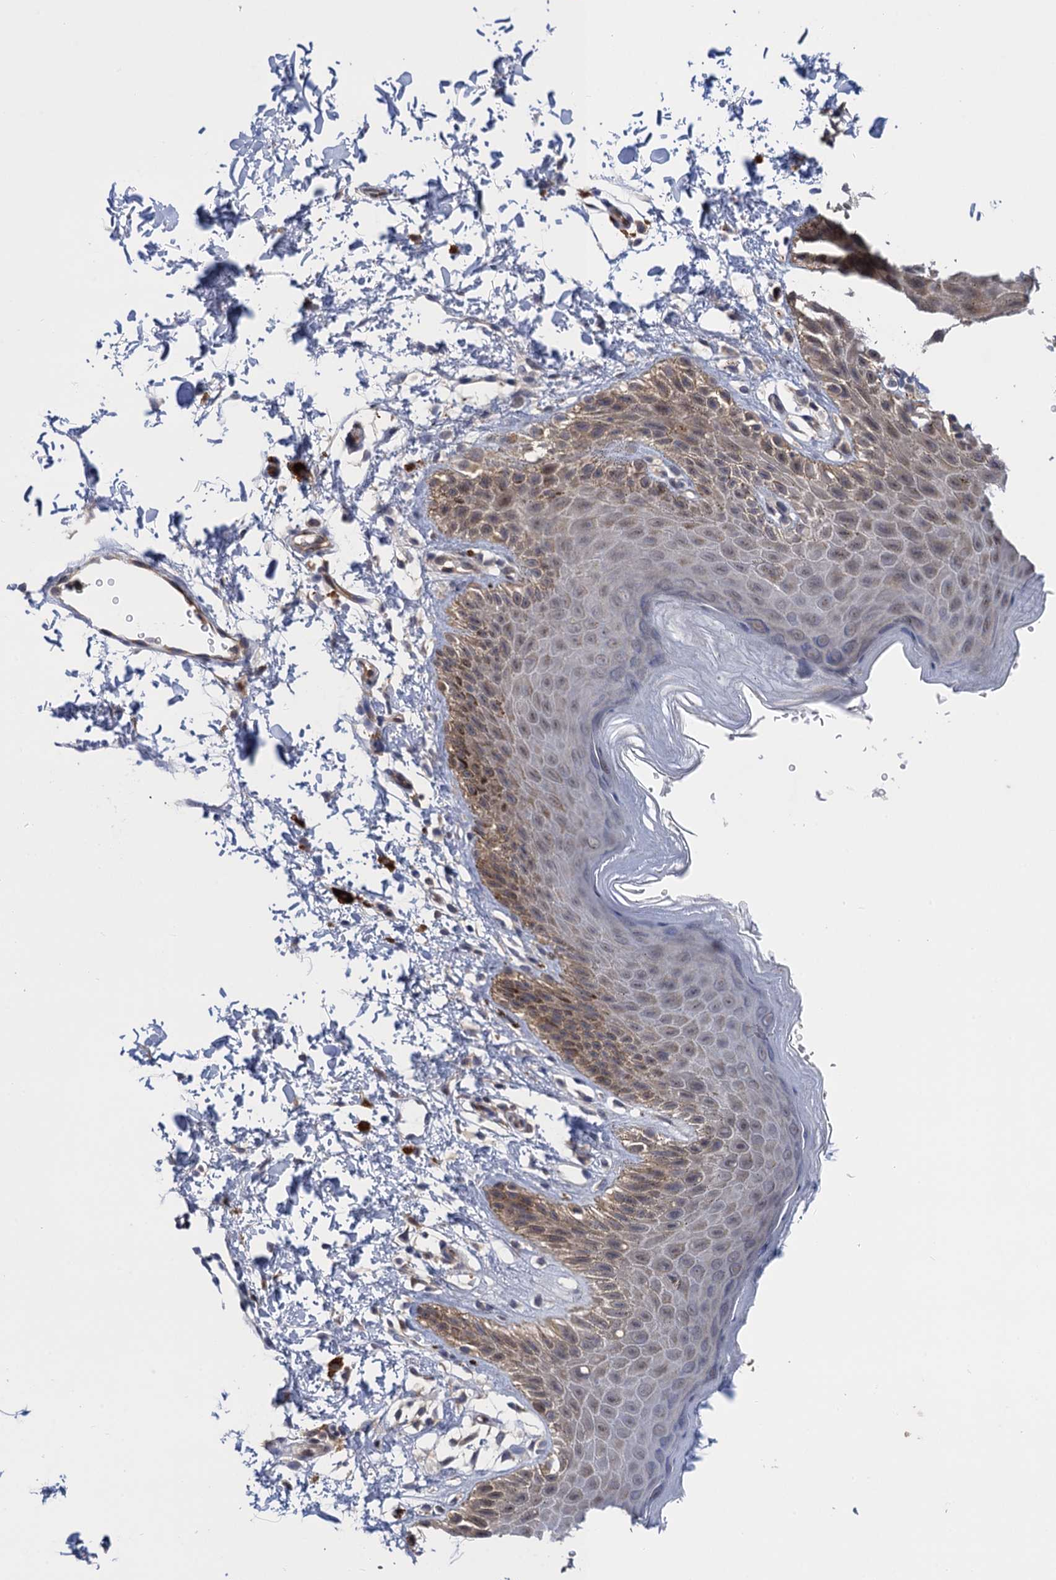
{"staining": {"intensity": "weak", "quantity": "25%-75%", "location": "cytoplasmic/membranous"}, "tissue": "skin", "cell_type": "Epidermal cells", "image_type": "normal", "snomed": [{"axis": "morphology", "description": "Normal tissue, NOS"}, {"axis": "topography", "description": "Anal"}], "caption": "Protein expression analysis of benign skin demonstrates weak cytoplasmic/membranous staining in approximately 25%-75% of epidermal cells. (DAB (3,3'-diaminobenzidine) IHC, brown staining for protein, blue staining for nuclei).", "gene": "NEK8", "patient": {"sex": "male", "age": 44}}